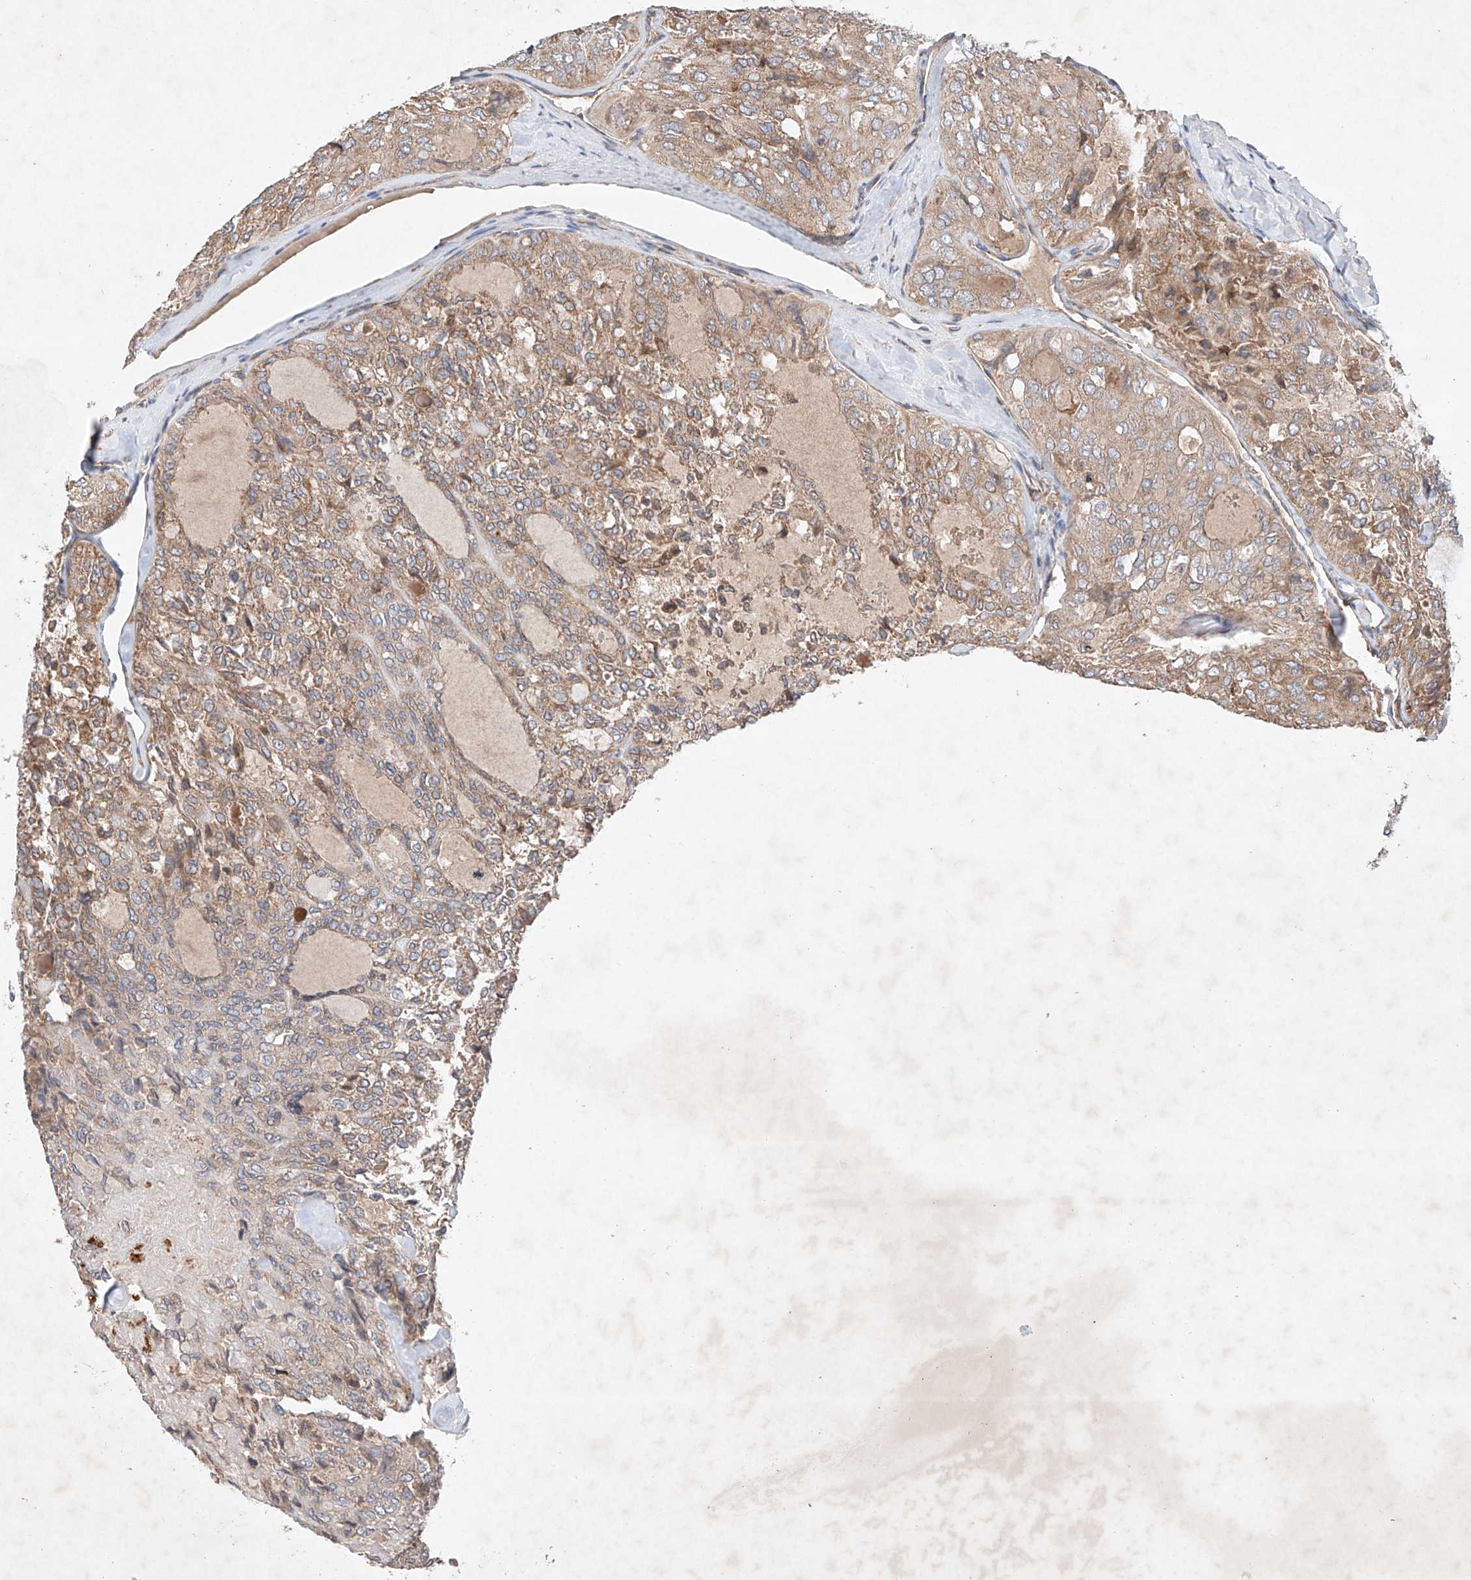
{"staining": {"intensity": "moderate", "quantity": ">75%", "location": "cytoplasmic/membranous"}, "tissue": "thyroid cancer", "cell_type": "Tumor cells", "image_type": "cancer", "snomed": [{"axis": "morphology", "description": "Follicular adenoma carcinoma, NOS"}, {"axis": "topography", "description": "Thyroid gland"}], "caption": "A brown stain labels moderate cytoplasmic/membranous staining of a protein in thyroid cancer tumor cells.", "gene": "FASTK", "patient": {"sex": "male", "age": 75}}